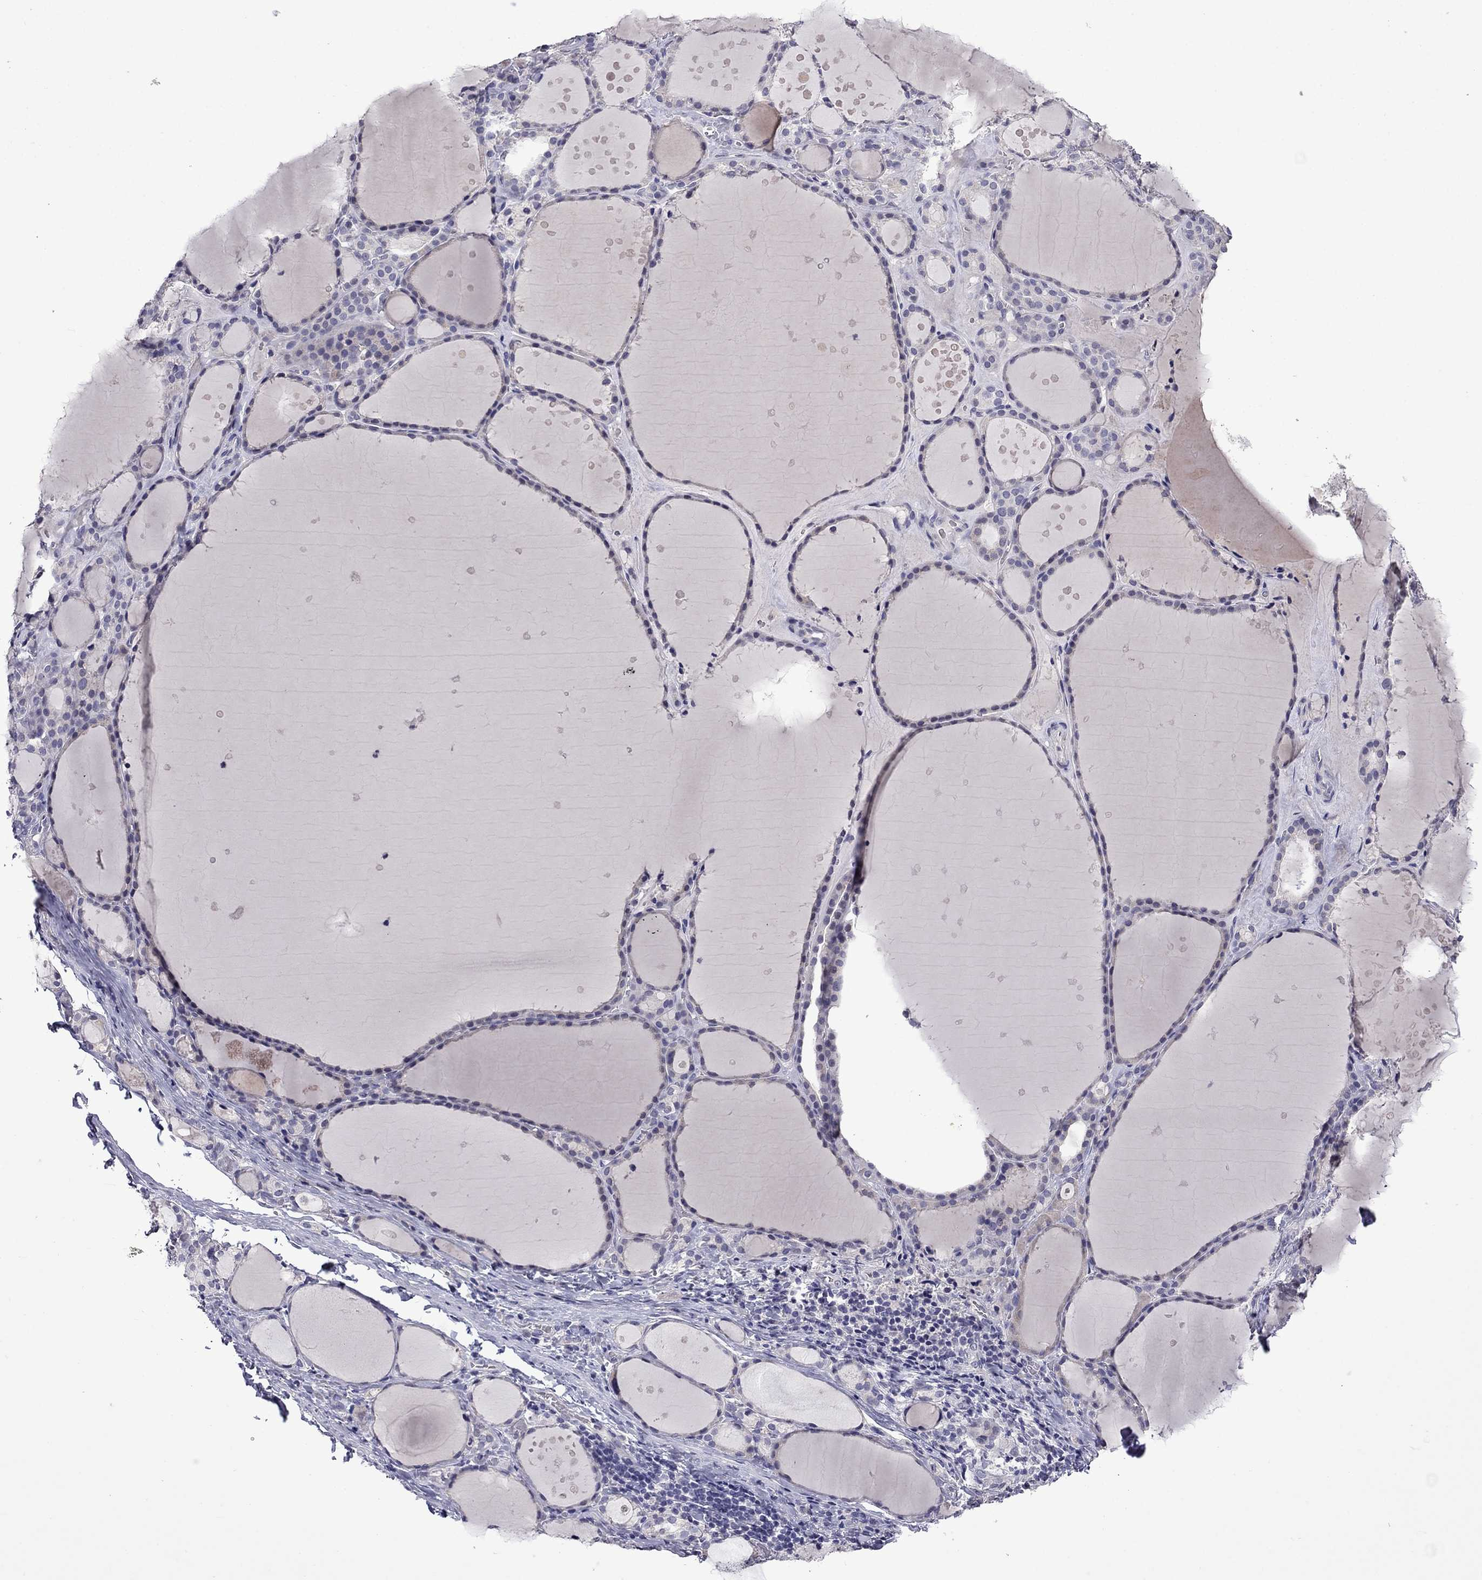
{"staining": {"intensity": "negative", "quantity": "none", "location": "none"}, "tissue": "thyroid gland", "cell_type": "Glandular cells", "image_type": "normal", "snomed": [{"axis": "morphology", "description": "Normal tissue, NOS"}, {"axis": "topography", "description": "Thyroid gland"}], "caption": "High power microscopy micrograph of an IHC image of benign thyroid gland, revealing no significant staining in glandular cells. (Stains: DAB immunohistochemistry (IHC) with hematoxylin counter stain, Microscopy: brightfield microscopy at high magnification).", "gene": "STAR", "patient": {"sex": "male", "age": 68}}